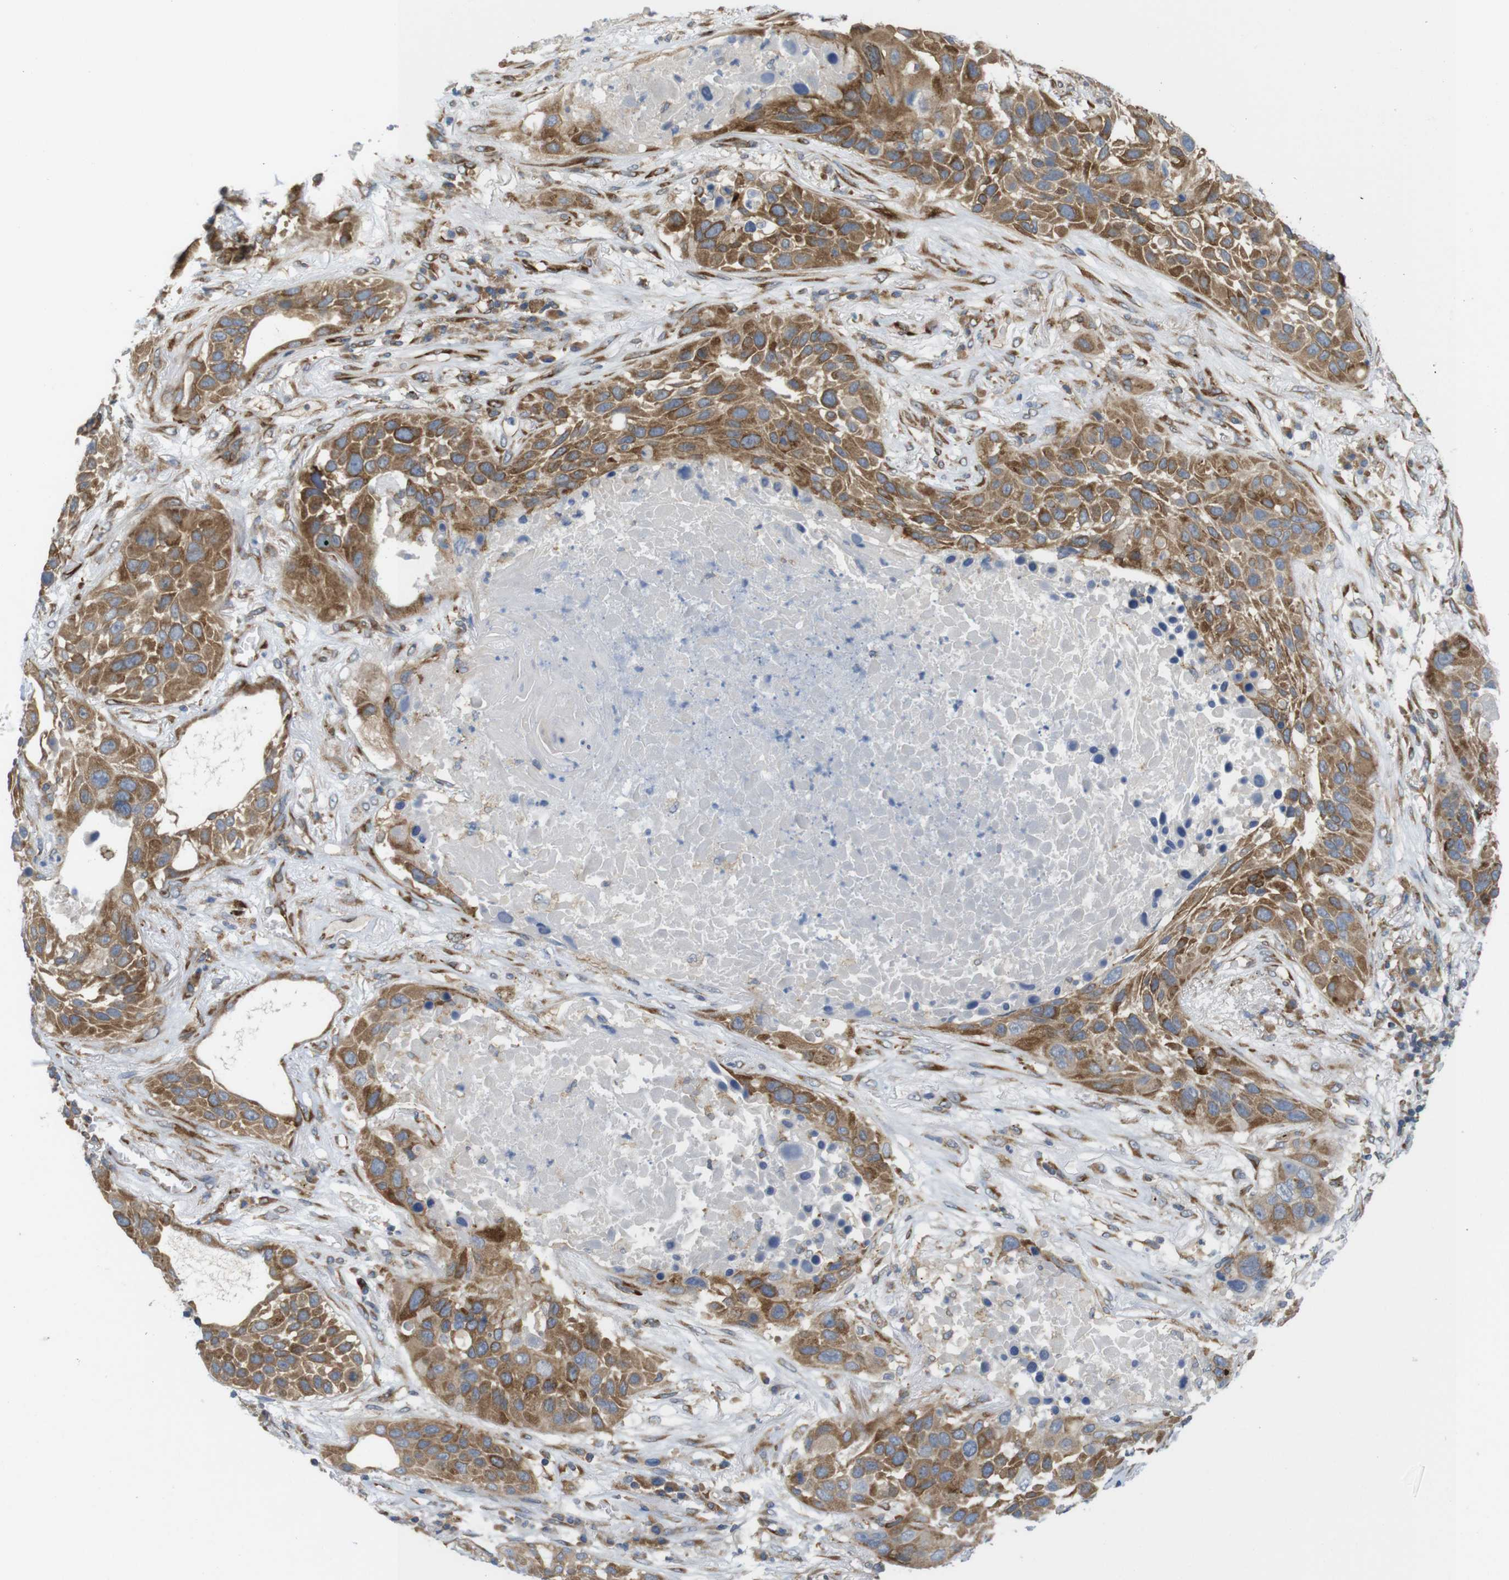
{"staining": {"intensity": "moderate", "quantity": ">75%", "location": "cytoplasmic/membranous"}, "tissue": "lung cancer", "cell_type": "Tumor cells", "image_type": "cancer", "snomed": [{"axis": "morphology", "description": "Squamous cell carcinoma, NOS"}, {"axis": "topography", "description": "Lung"}], "caption": "Tumor cells demonstrate medium levels of moderate cytoplasmic/membranous expression in approximately >75% of cells in human lung squamous cell carcinoma.", "gene": "PCNX2", "patient": {"sex": "male", "age": 57}}